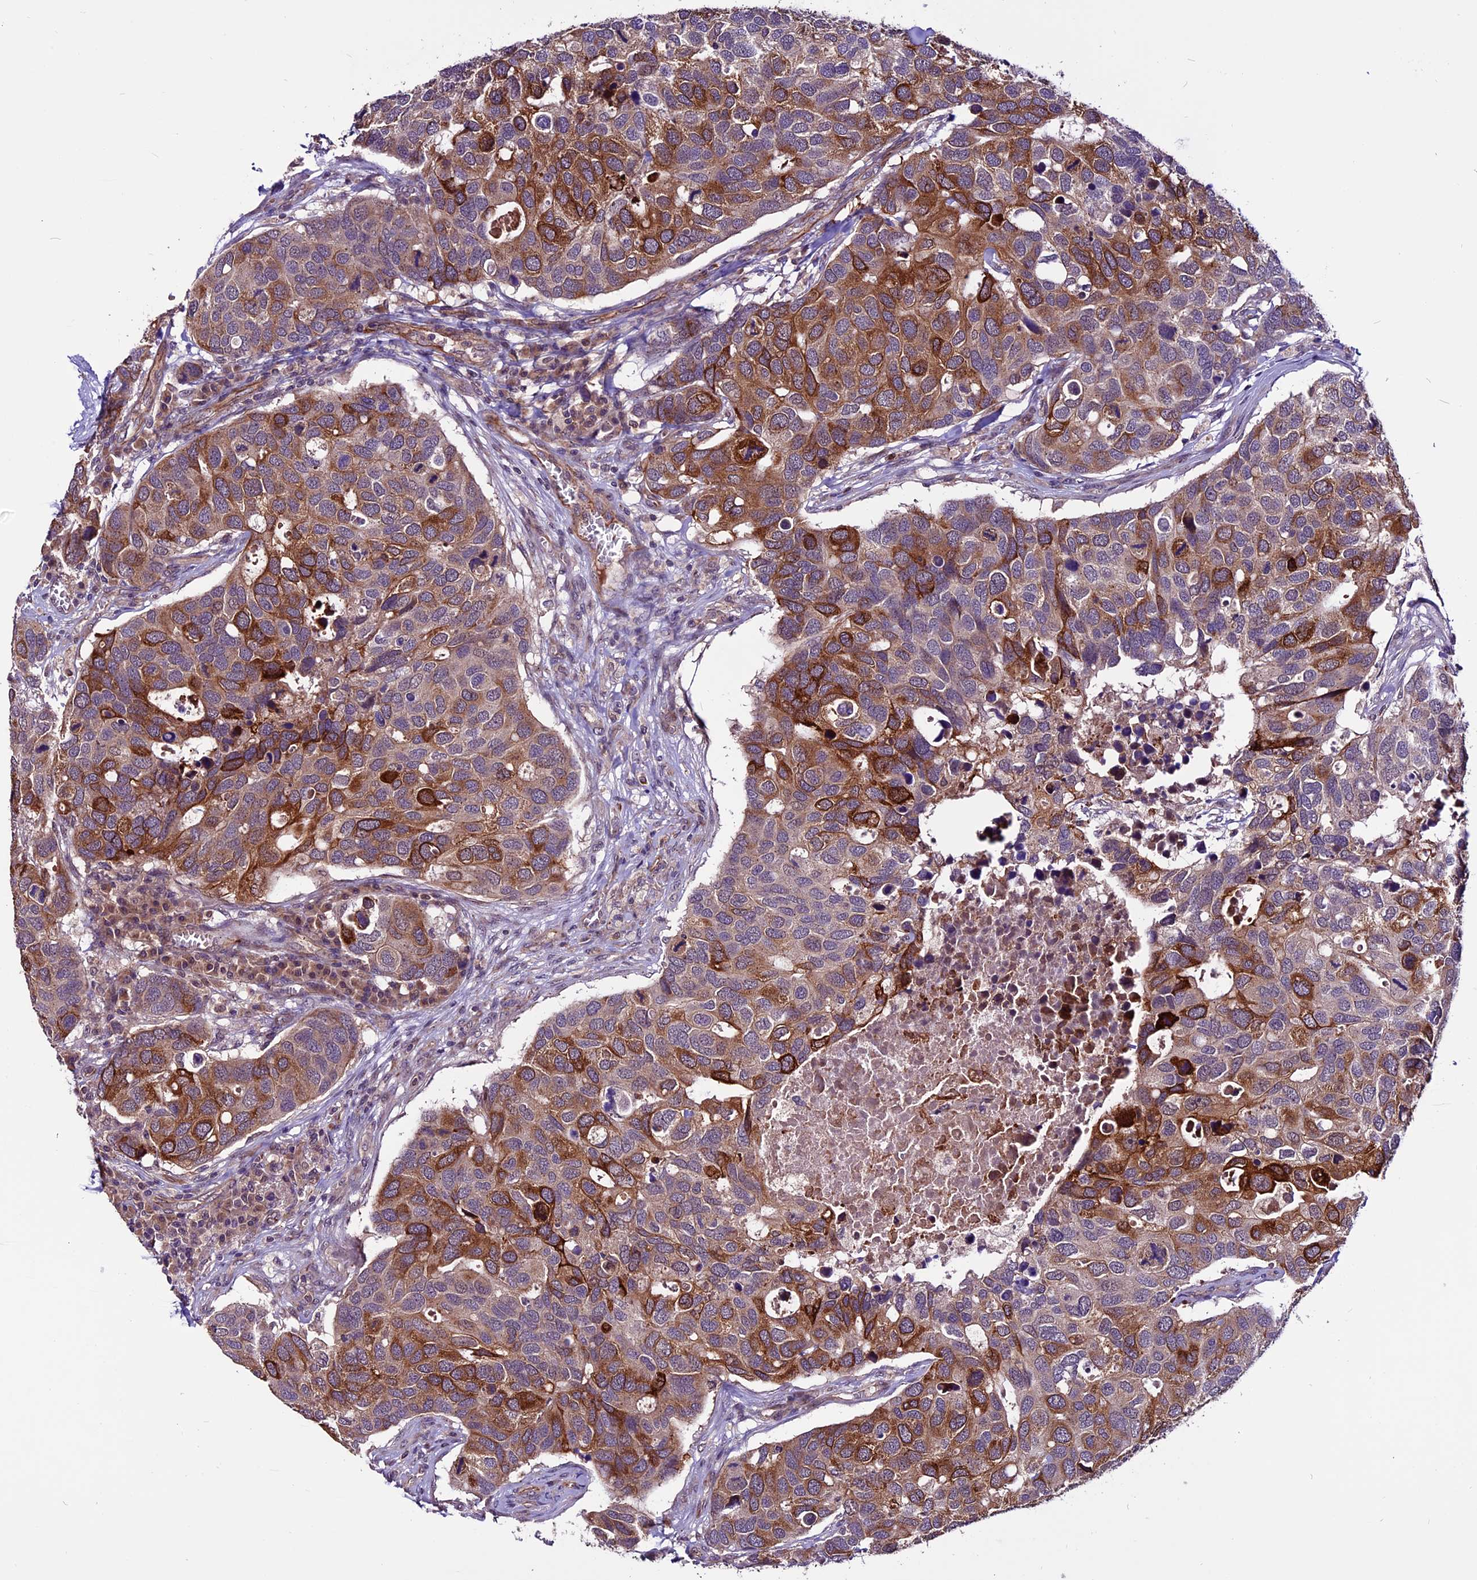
{"staining": {"intensity": "strong", "quantity": "25%-75%", "location": "cytoplasmic/membranous"}, "tissue": "breast cancer", "cell_type": "Tumor cells", "image_type": "cancer", "snomed": [{"axis": "morphology", "description": "Duct carcinoma"}, {"axis": "topography", "description": "Breast"}], "caption": "Protein expression analysis of human breast cancer (invasive ductal carcinoma) reveals strong cytoplasmic/membranous staining in about 25%-75% of tumor cells.", "gene": "RINL", "patient": {"sex": "female", "age": 83}}